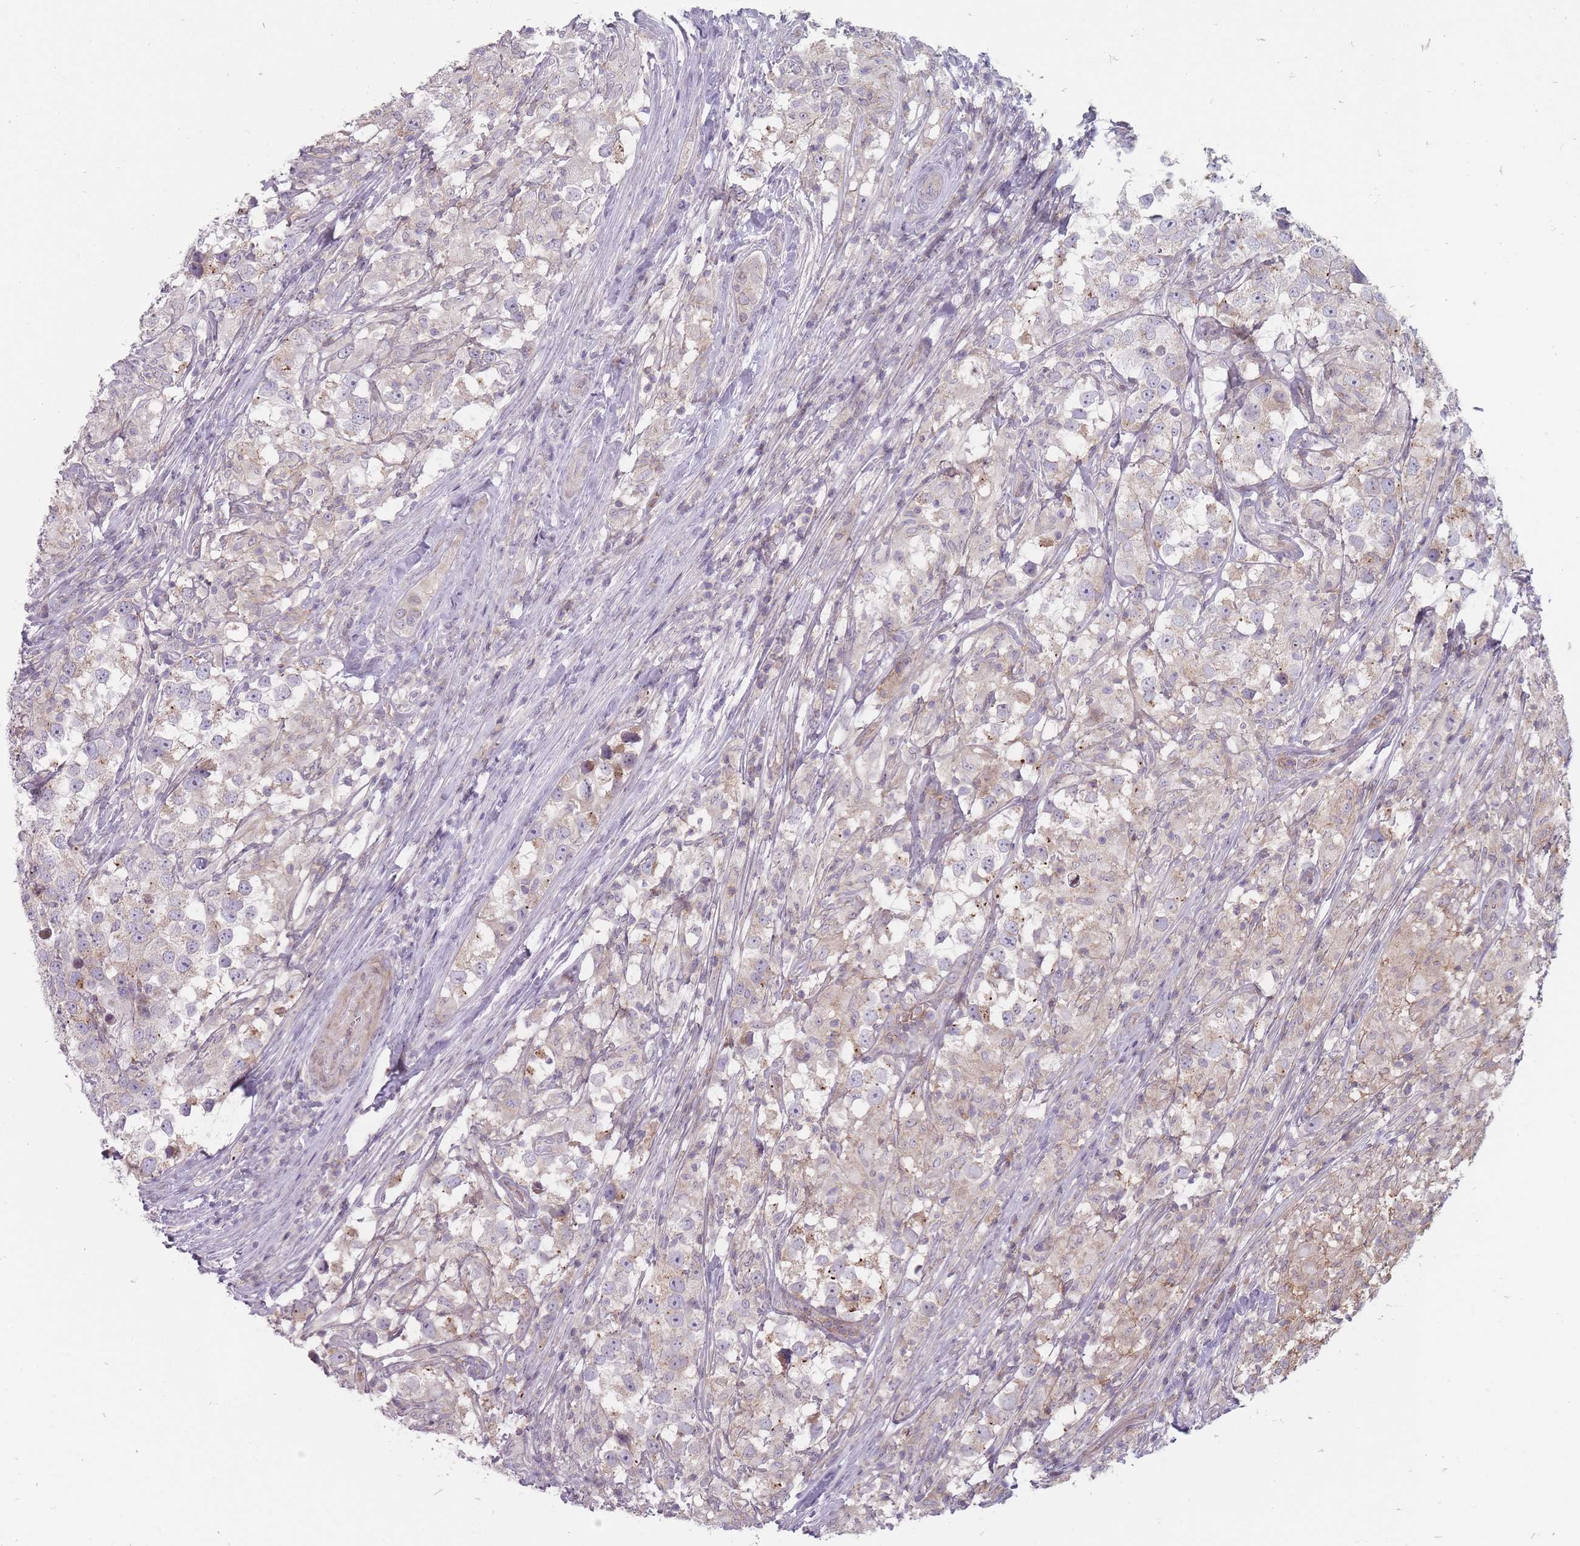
{"staining": {"intensity": "weak", "quantity": "25%-75%", "location": "cytoplasmic/membranous"}, "tissue": "testis cancer", "cell_type": "Tumor cells", "image_type": "cancer", "snomed": [{"axis": "morphology", "description": "Seminoma, NOS"}, {"axis": "topography", "description": "Testis"}], "caption": "Seminoma (testis) tissue demonstrates weak cytoplasmic/membranous expression in approximately 25%-75% of tumor cells, visualized by immunohistochemistry. The protein of interest is shown in brown color, while the nuclei are stained blue.", "gene": "PCDH12", "patient": {"sex": "male", "age": 46}}